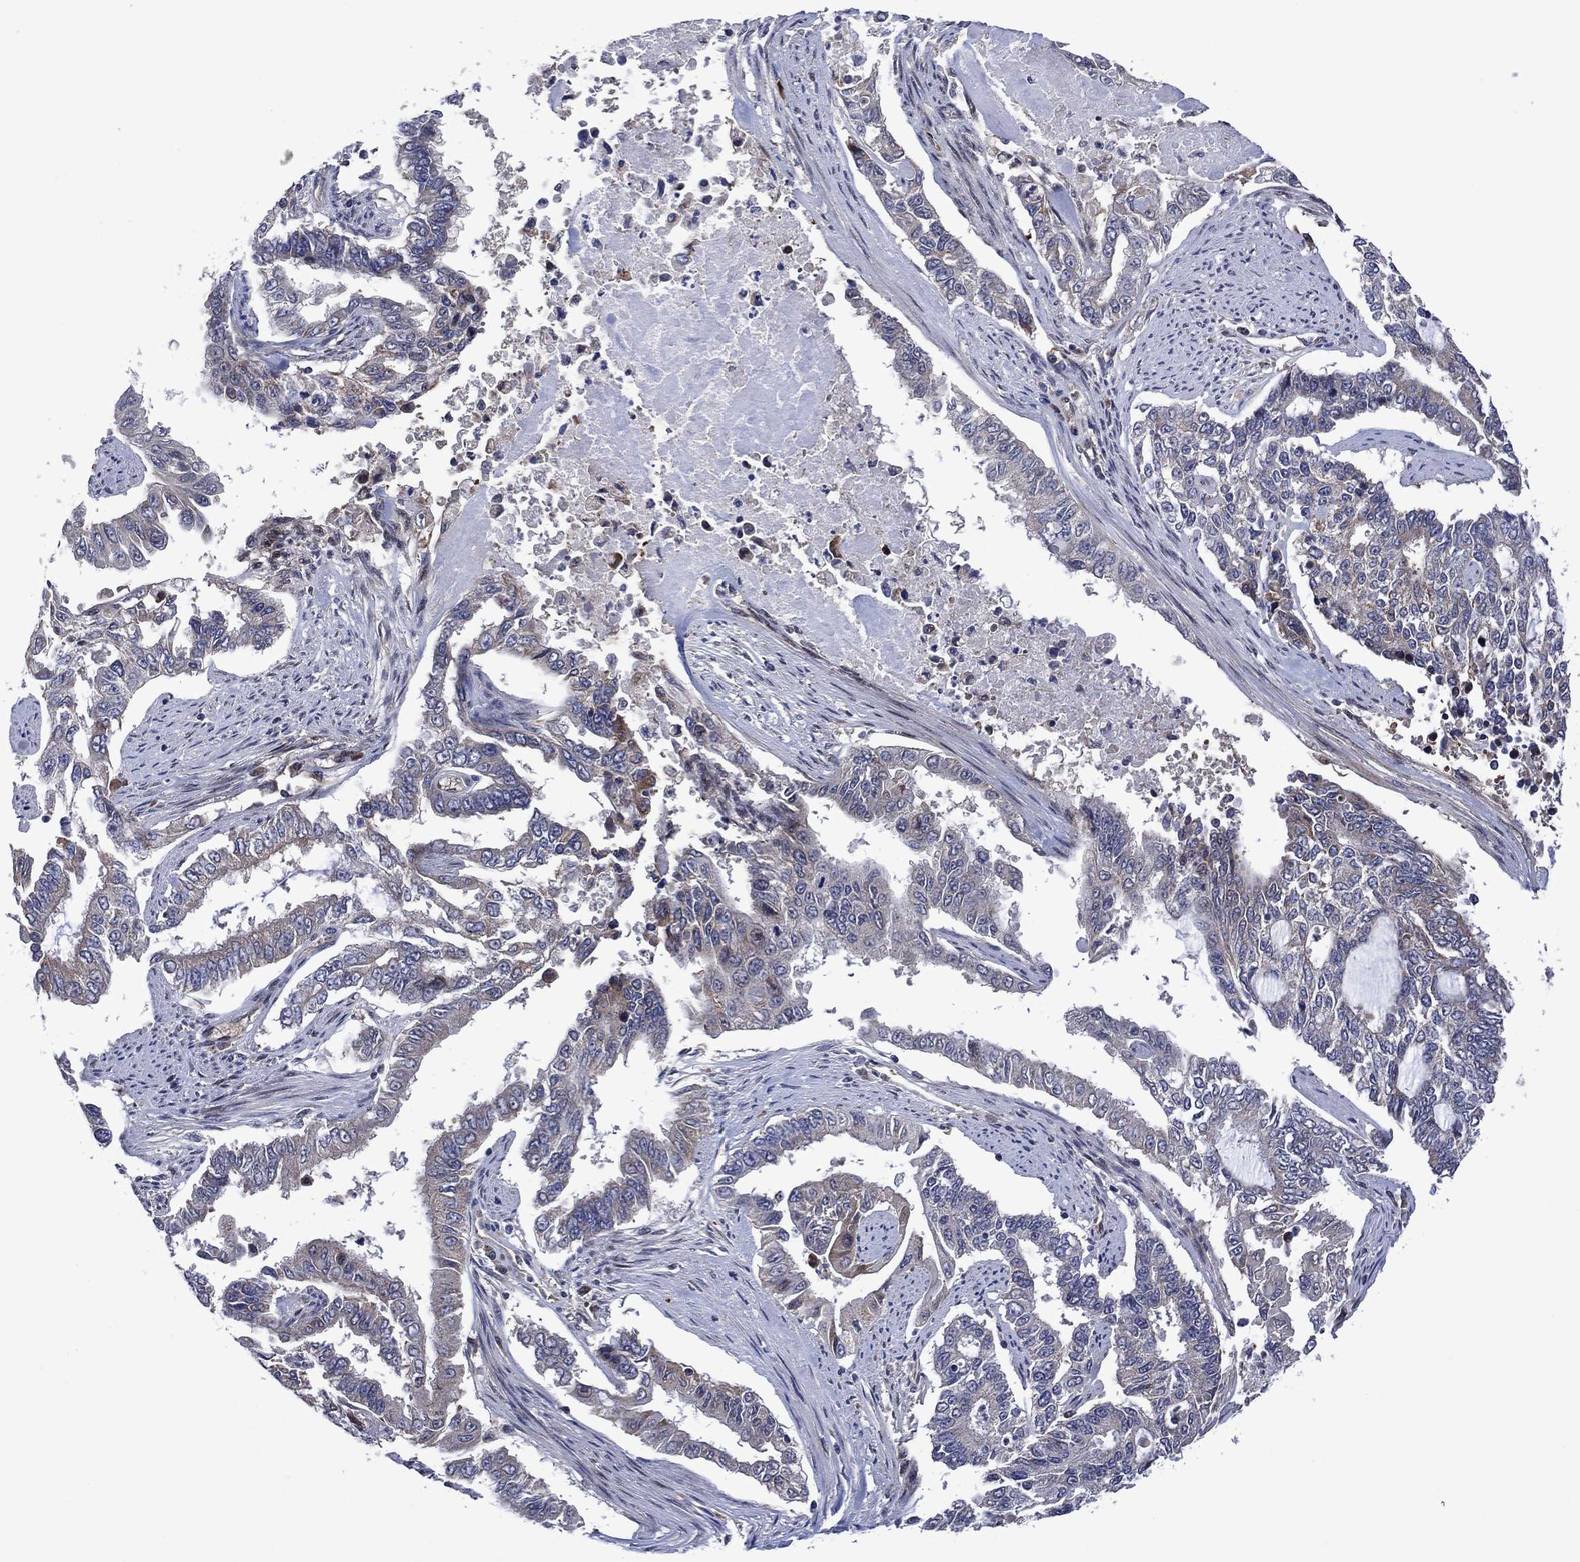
{"staining": {"intensity": "negative", "quantity": "none", "location": "none"}, "tissue": "endometrial cancer", "cell_type": "Tumor cells", "image_type": "cancer", "snomed": [{"axis": "morphology", "description": "Adenocarcinoma, NOS"}, {"axis": "topography", "description": "Uterus"}], "caption": "A high-resolution histopathology image shows immunohistochemistry (IHC) staining of endometrial cancer (adenocarcinoma), which displays no significant expression in tumor cells.", "gene": "HTD2", "patient": {"sex": "female", "age": 59}}